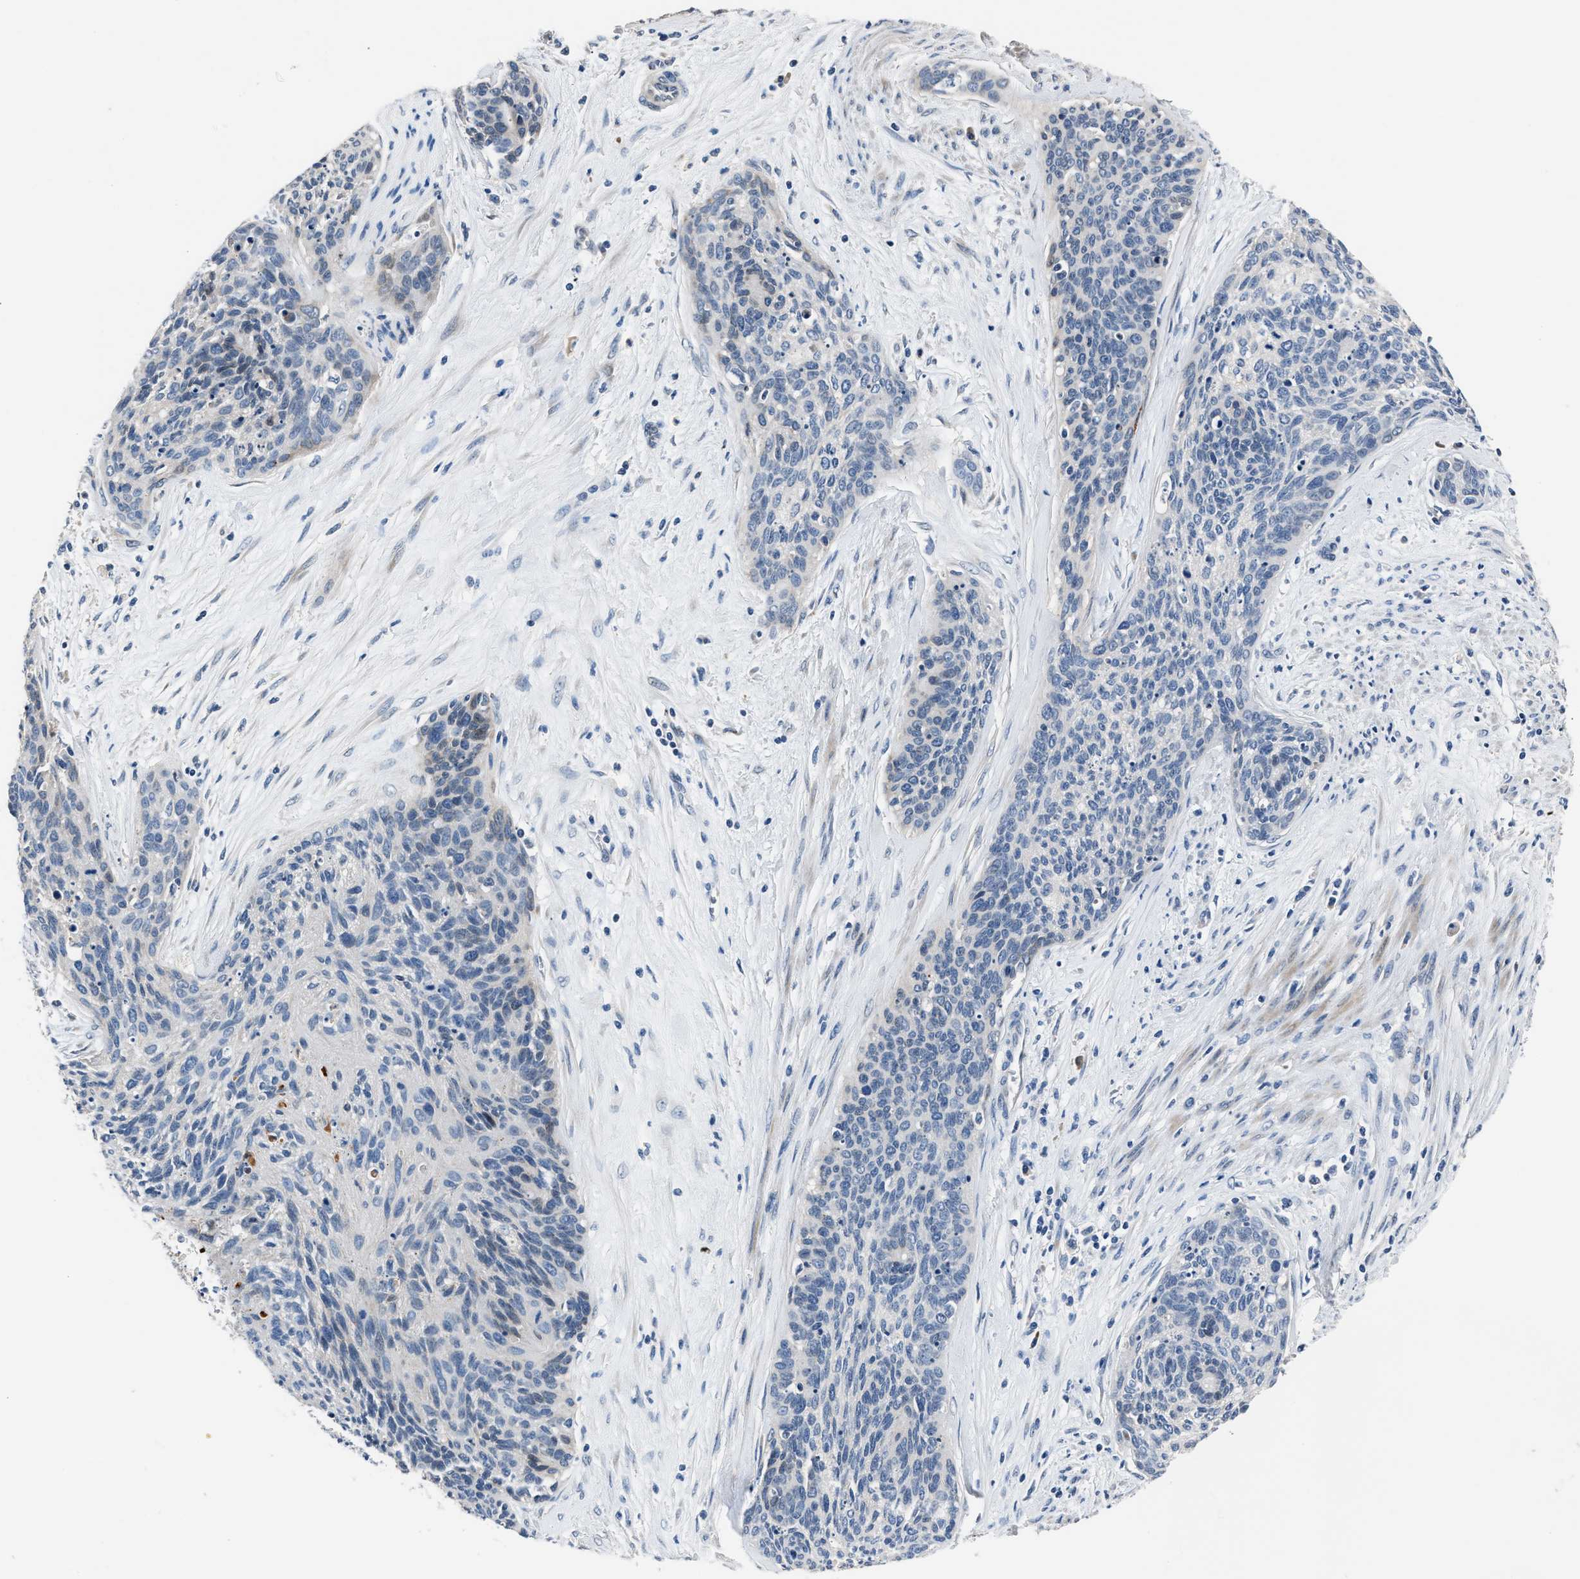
{"staining": {"intensity": "negative", "quantity": "none", "location": "none"}, "tissue": "cervical cancer", "cell_type": "Tumor cells", "image_type": "cancer", "snomed": [{"axis": "morphology", "description": "Squamous cell carcinoma, NOS"}, {"axis": "topography", "description": "Cervix"}], "caption": "High magnification brightfield microscopy of cervical cancer (squamous cell carcinoma) stained with DAB (brown) and counterstained with hematoxylin (blue): tumor cells show no significant staining. The staining is performed using DAB brown chromogen with nuclei counter-stained in using hematoxylin.", "gene": "DNAJC24", "patient": {"sex": "female", "age": 55}}